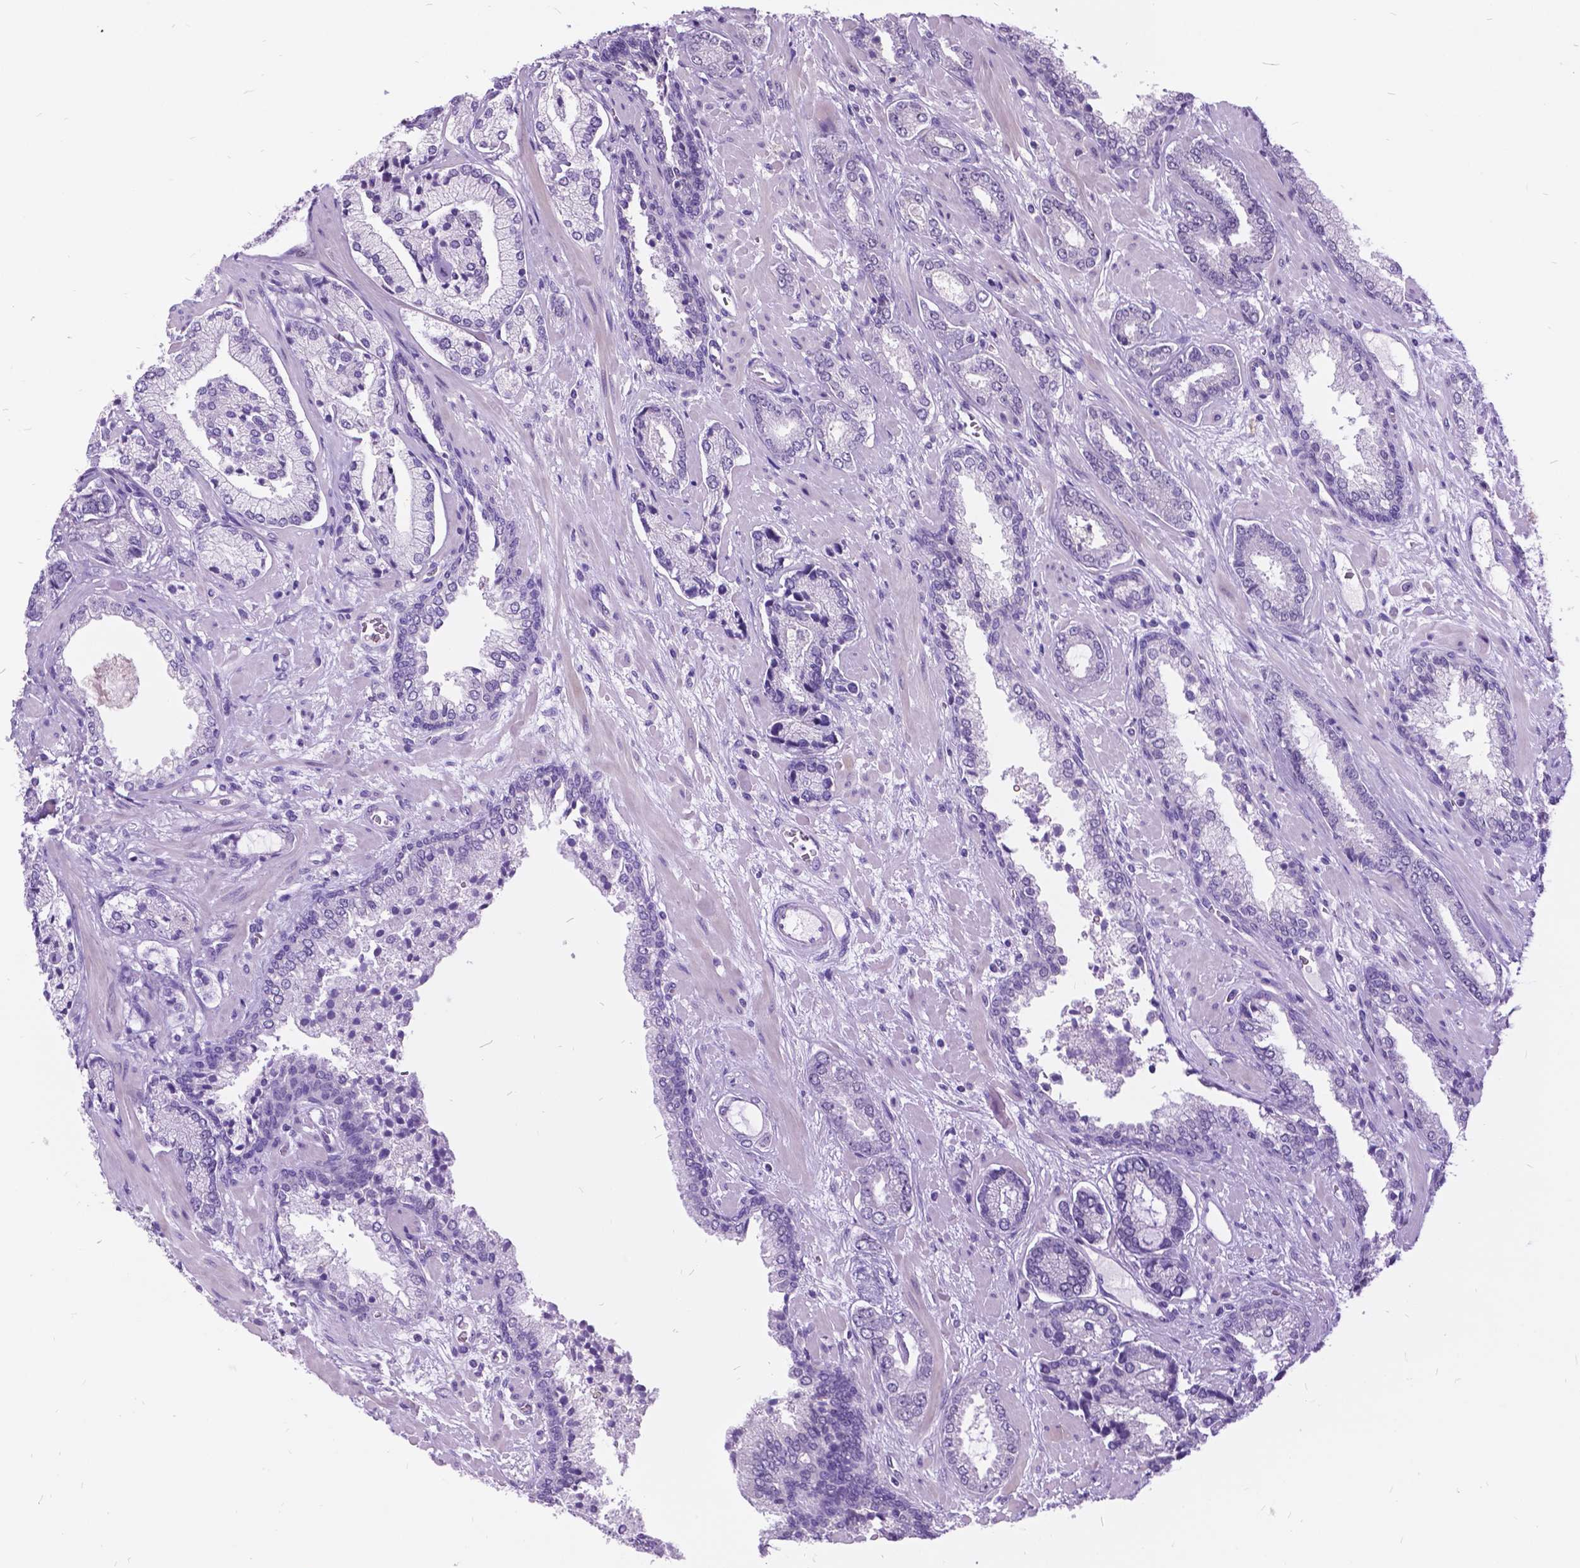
{"staining": {"intensity": "negative", "quantity": "none", "location": "none"}, "tissue": "prostate cancer", "cell_type": "Tumor cells", "image_type": "cancer", "snomed": [{"axis": "morphology", "description": "Adenocarcinoma, Low grade"}, {"axis": "topography", "description": "Prostate"}], "caption": "A high-resolution image shows IHC staining of prostate cancer (low-grade adenocarcinoma), which demonstrates no significant staining in tumor cells.", "gene": "DPF3", "patient": {"sex": "male", "age": 61}}